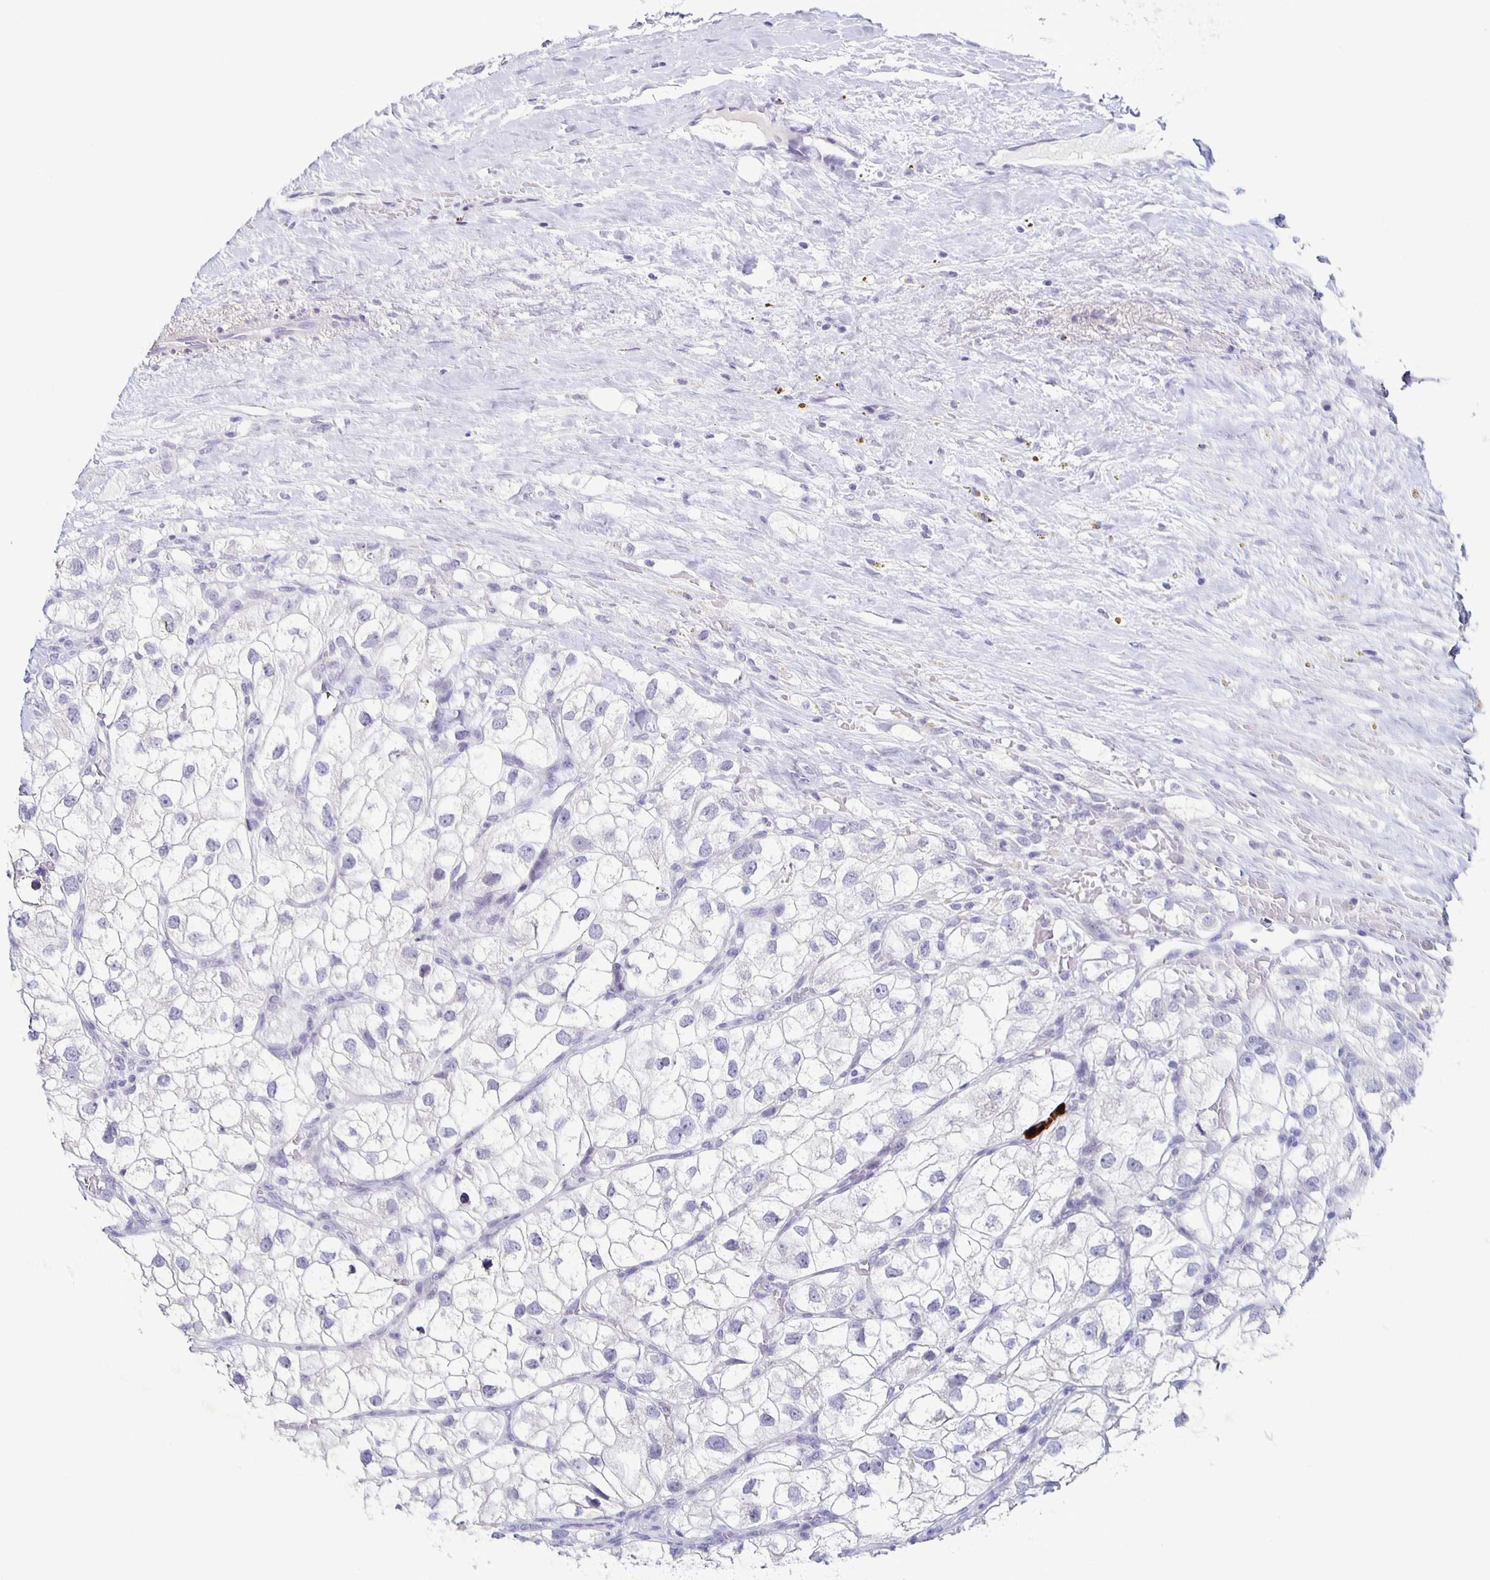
{"staining": {"intensity": "negative", "quantity": "none", "location": "none"}, "tissue": "renal cancer", "cell_type": "Tumor cells", "image_type": "cancer", "snomed": [{"axis": "morphology", "description": "Adenocarcinoma, NOS"}, {"axis": "topography", "description": "Kidney"}], "caption": "An immunohistochemistry histopathology image of adenocarcinoma (renal) is shown. There is no staining in tumor cells of adenocarcinoma (renal). (DAB IHC, high magnification).", "gene": "CARNS1", "patient": {"sex": "male", "age": 59}}